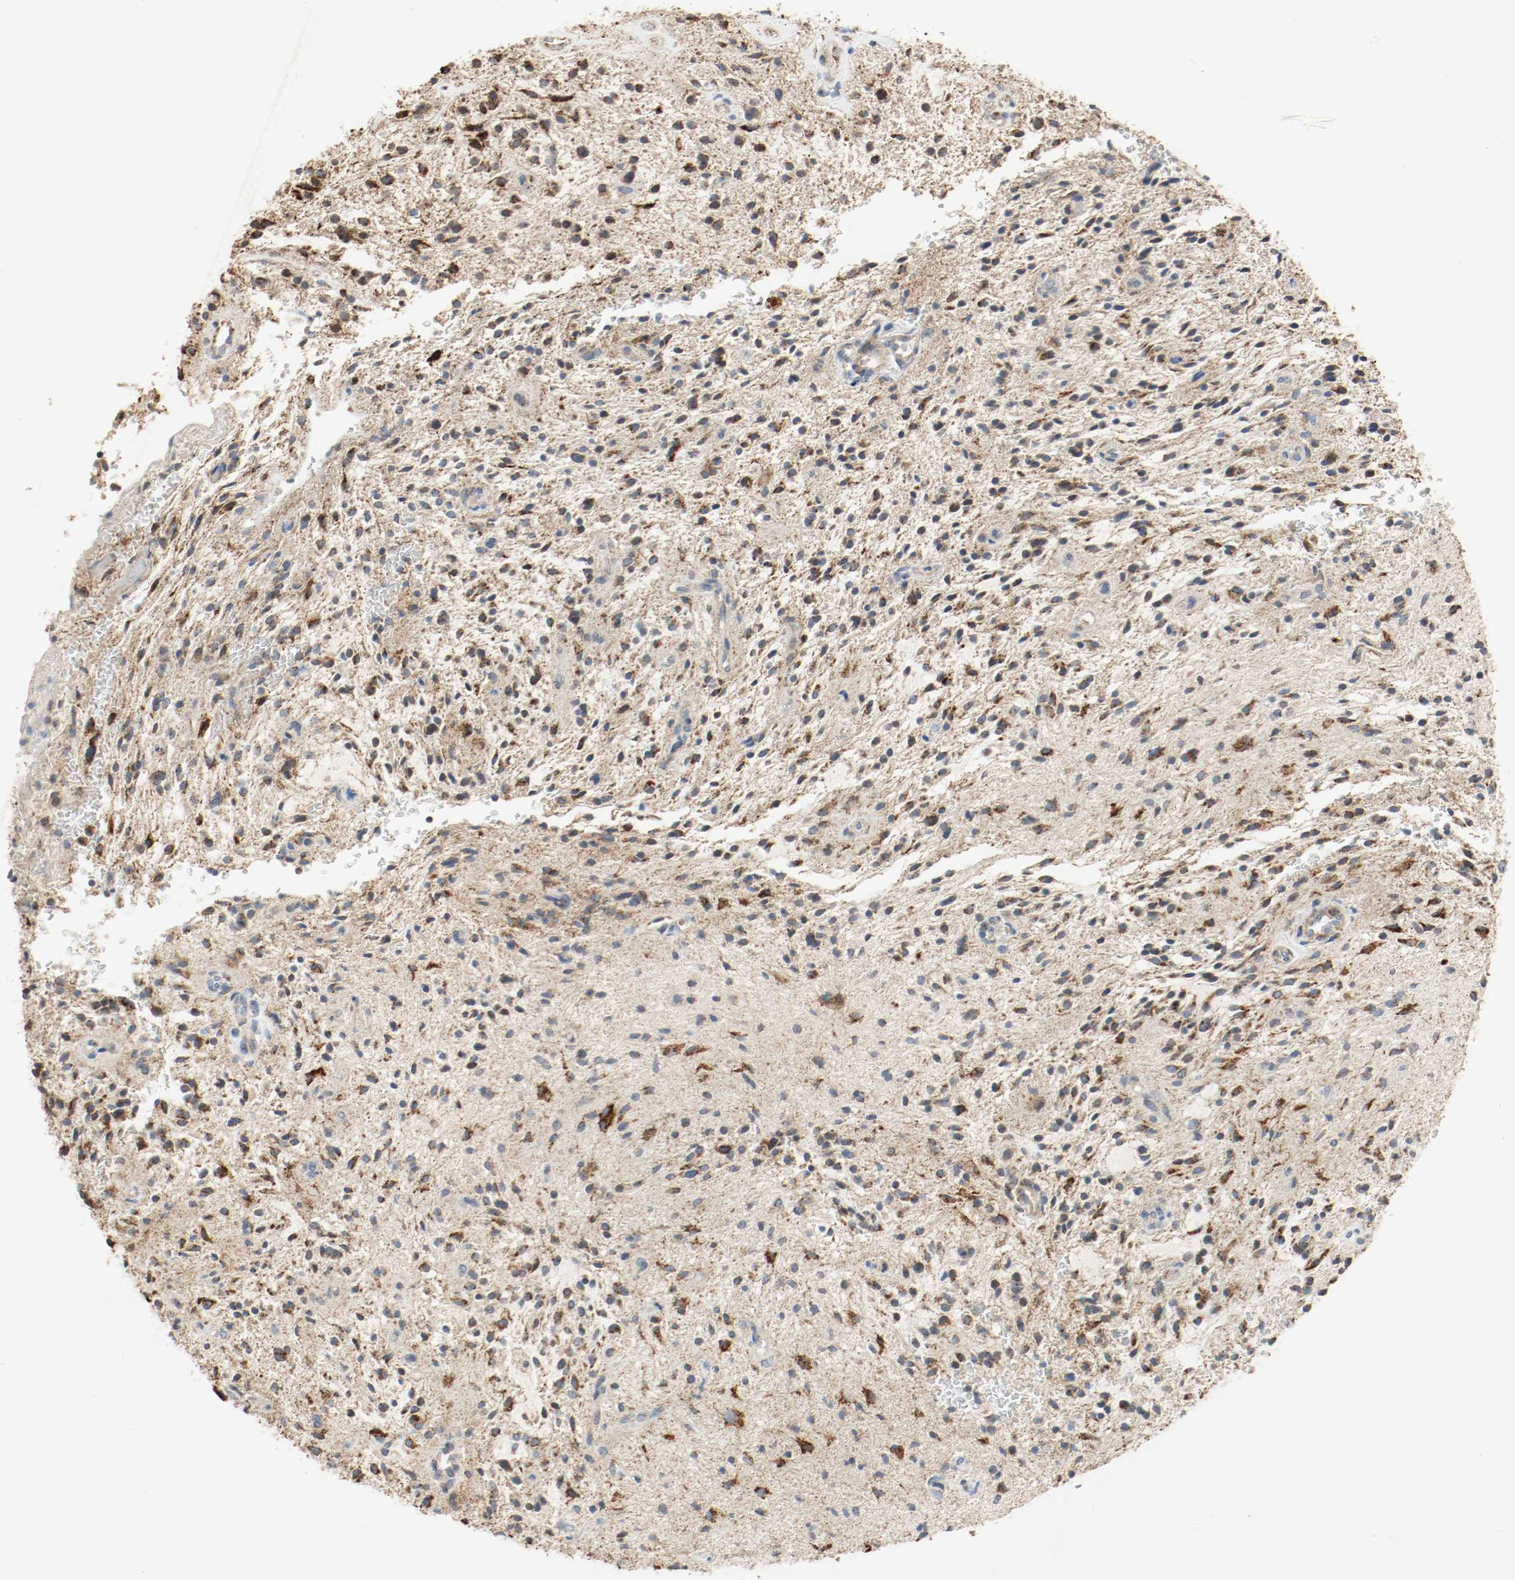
{"staining": {"intensity": "strong", "quantity": ">75%", "location": "cytoplasmic/membranous"}, "tissue": "glioma", "cell_type": "Tumor cells", "image_type": "cancer", "snomed": [{"axis": "morphology", "description": "Glioma, malignant, NOS"}, {"axis": "topography", "description": "Cerebellum"}], "caption": "Human glioma stained with a protein marker demonstrates strong staining in tumor cells.", "gene": "ALDH4A1", "patient": {"sex": "female", "age": 10}}